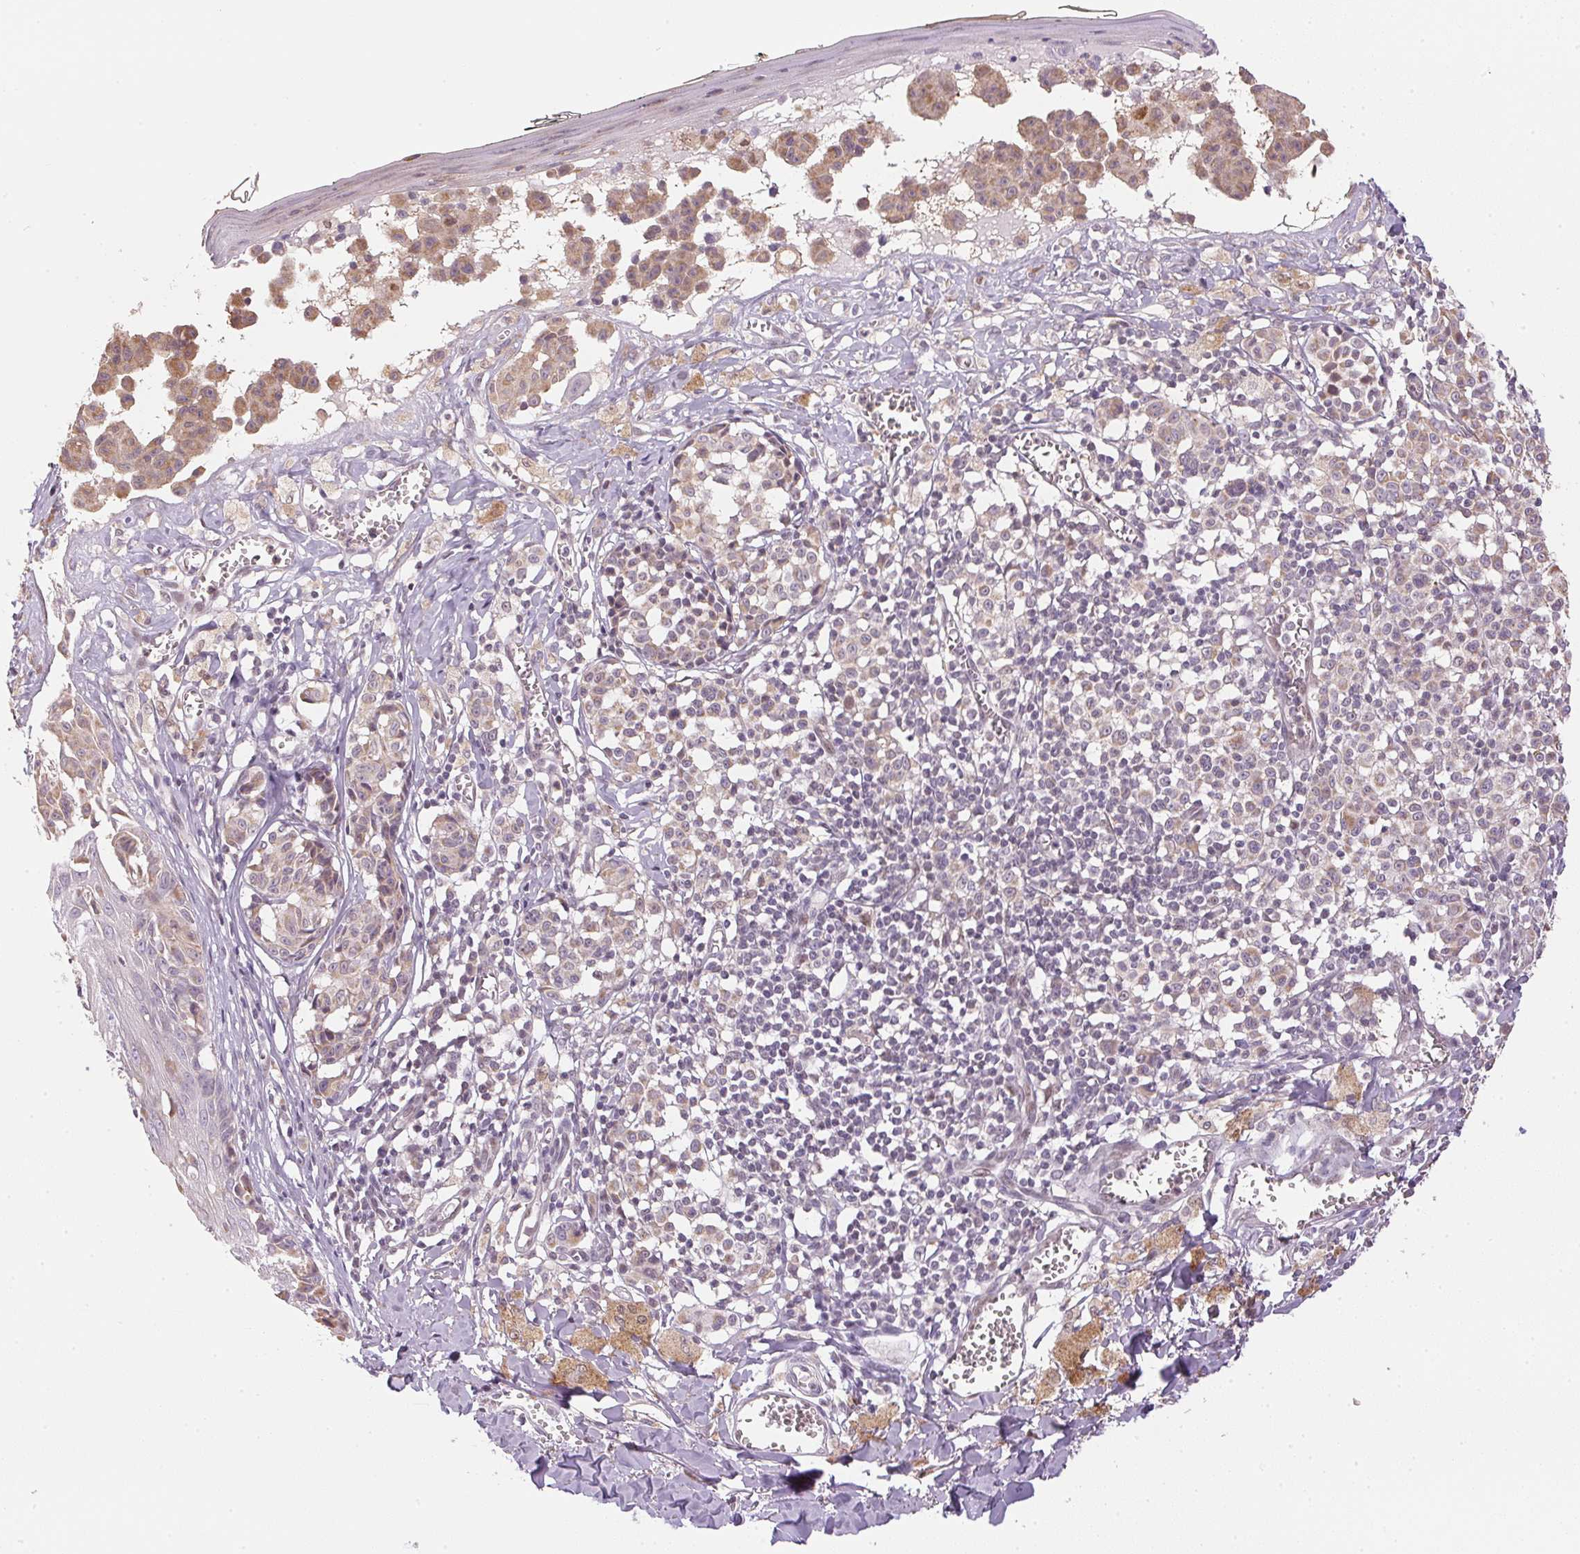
{"staining": {"intensity": "weak", "quantity": "25%-75%", "location": "cytoplasmic/membranous"}, "tissue": "melanoma", "cell_type": "Tumor cells", "image_type": "cancer", "snomed": [{"axis": "morphology", "description": "Malignant melanoma, NOS"}, {"axis": "topography", "description": "Skin"}], "caption": "High-power microscopy captured an immunohistochemistry image of malignant melanoma, revealing weak cytoplasmic/membranous positivity in about 25%-75% of tumor cells.", "gene": "SC5D", "patient": {"sex": "female", "age": 43}}